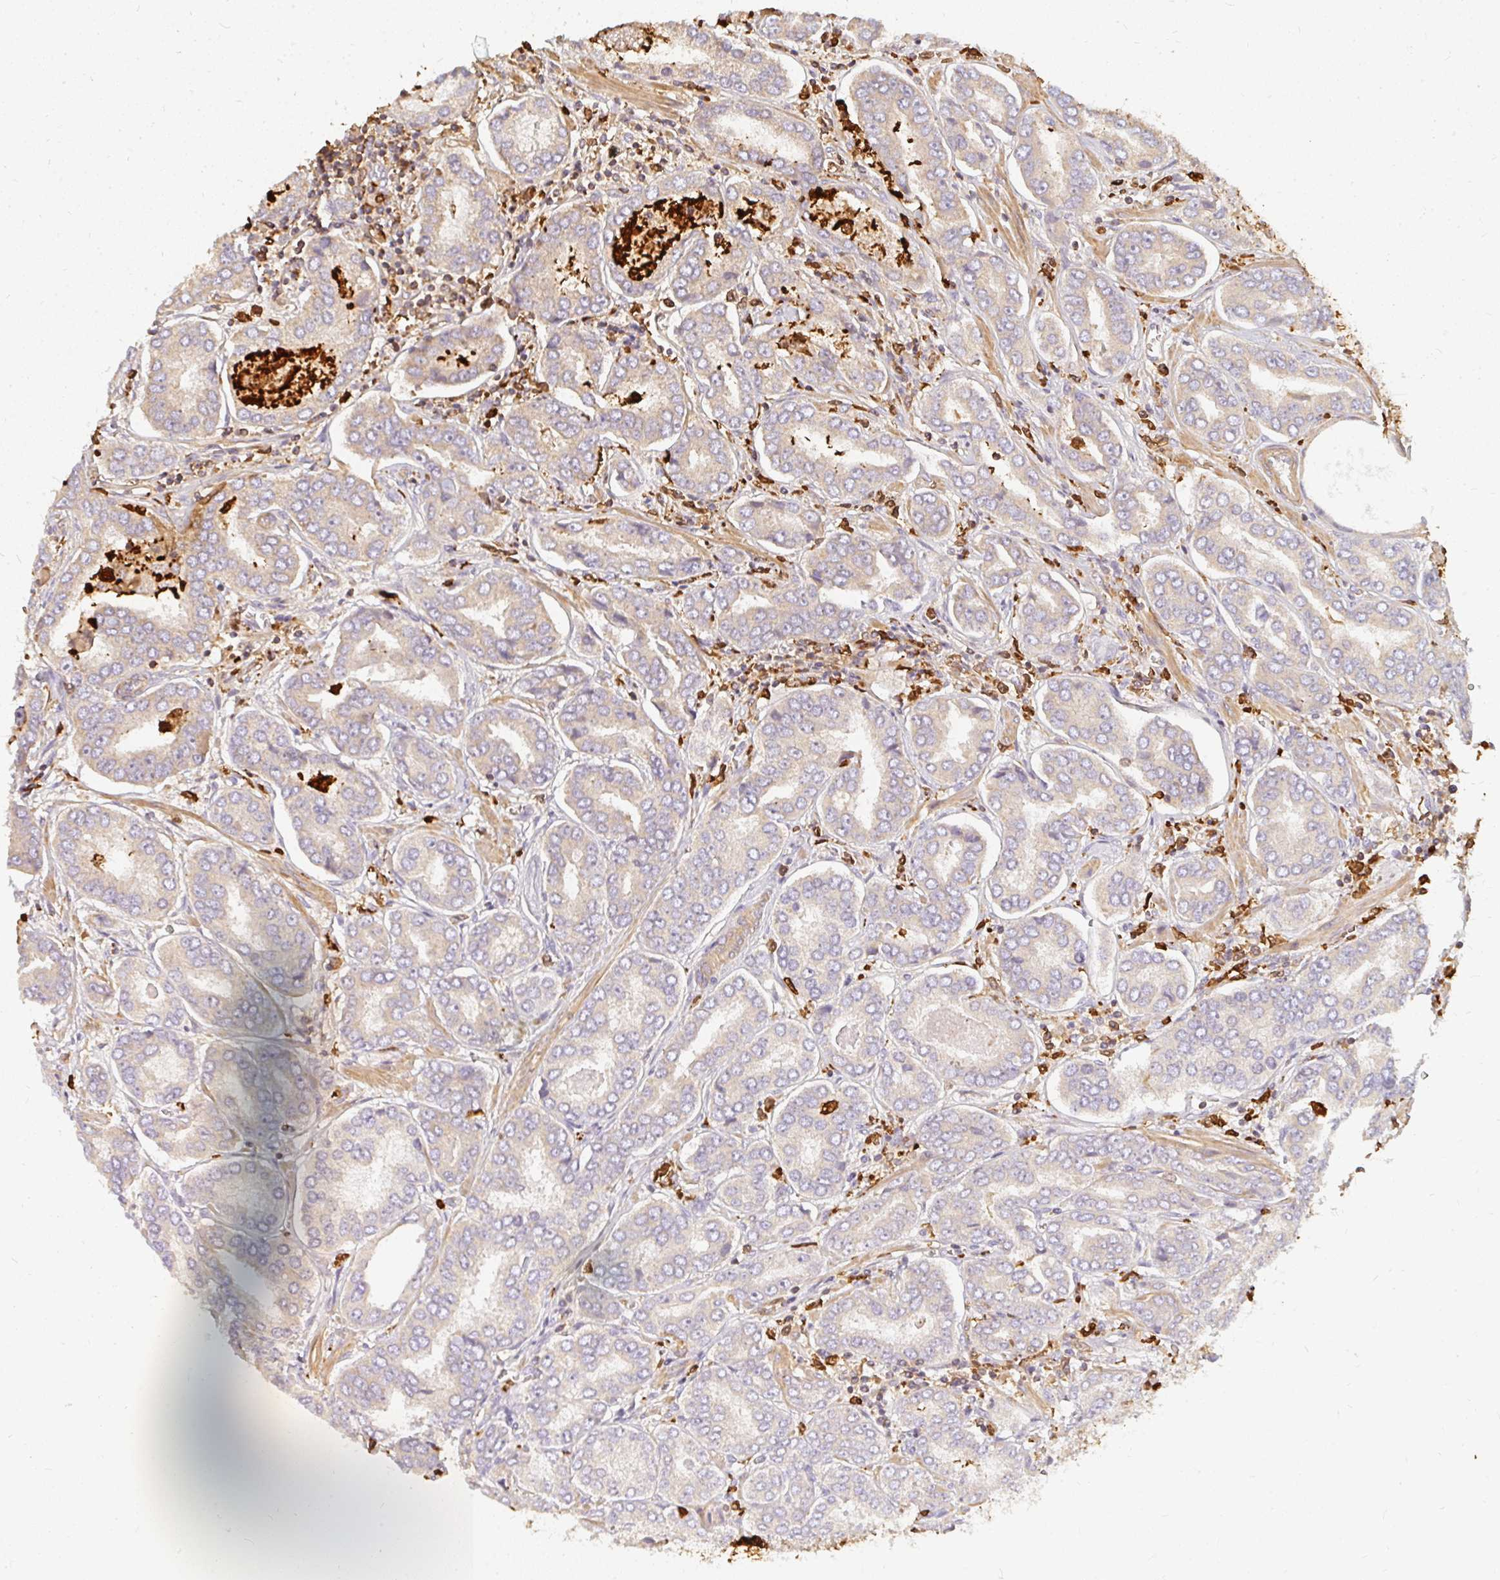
{"staining": {"intensity": "weak", "quantity": "<25%", "location": "cytoplasmic/membranous"}, "tissue": "prostate cancer", "cell_type": "Tumor cells", "image_type": "cancer", "snomed": [{"axis": "morphology", "description": "Adenocarcinoma, High grade"}, {"axis": "topography", "description": "Prostate"}], "caption": "The immunohistochemistry image has no significant positivity in tumor cells of prostate cancer (high-grade adenocarcinoma) tissue.", "gene": "CNTRL", "patient": {"sex": "male", "age": 72}}